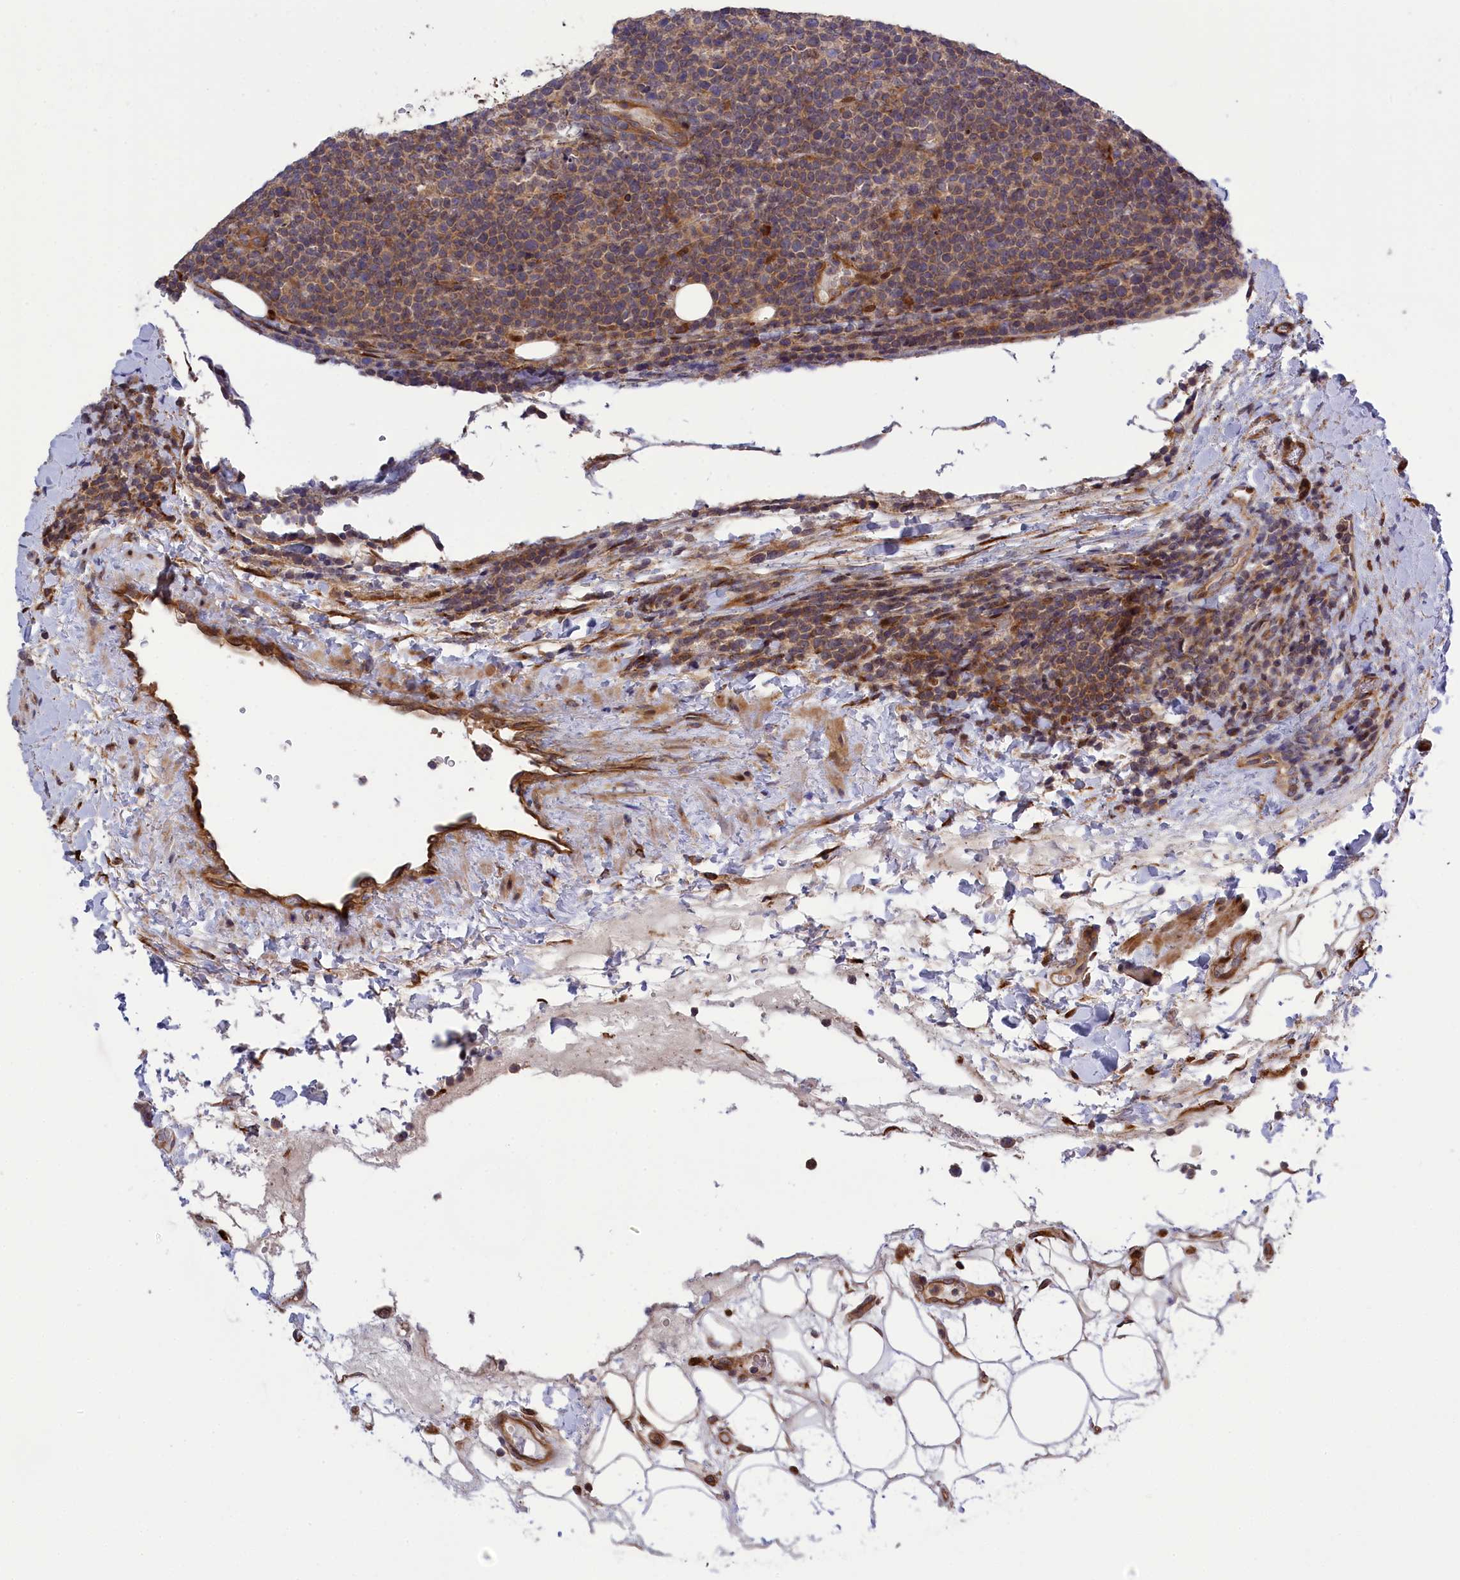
{"staining": {"intensity": "weak", "quantity": "25%-75%", "location": "cytoplasmic/membranous"}, "tissue": "lymphoma", "cell_type": "Tumor cells", "image_type": "cancer", "snomed": [{"axis": "morphology", "description": "Malignant lymphoma, non-Hodgkin's type, High grade"}, {"axis": "topography", "description": "Lymph node"}], "caption": "High-magnification brightfield microscopy of lymphoma stained with DAB (brown) and counterstained with hematoxylin (blue). tumor cells exhibit weak cytoplasmic/membranous staining is seen in approximately25%-75% of cells. The protein is stained brown, and the nuclei are stained in blue (DAB IHC with brightfield microscopy, high magnification).", "gene": "DDX60L", "patient": {"sex": "male", "age": 61}}